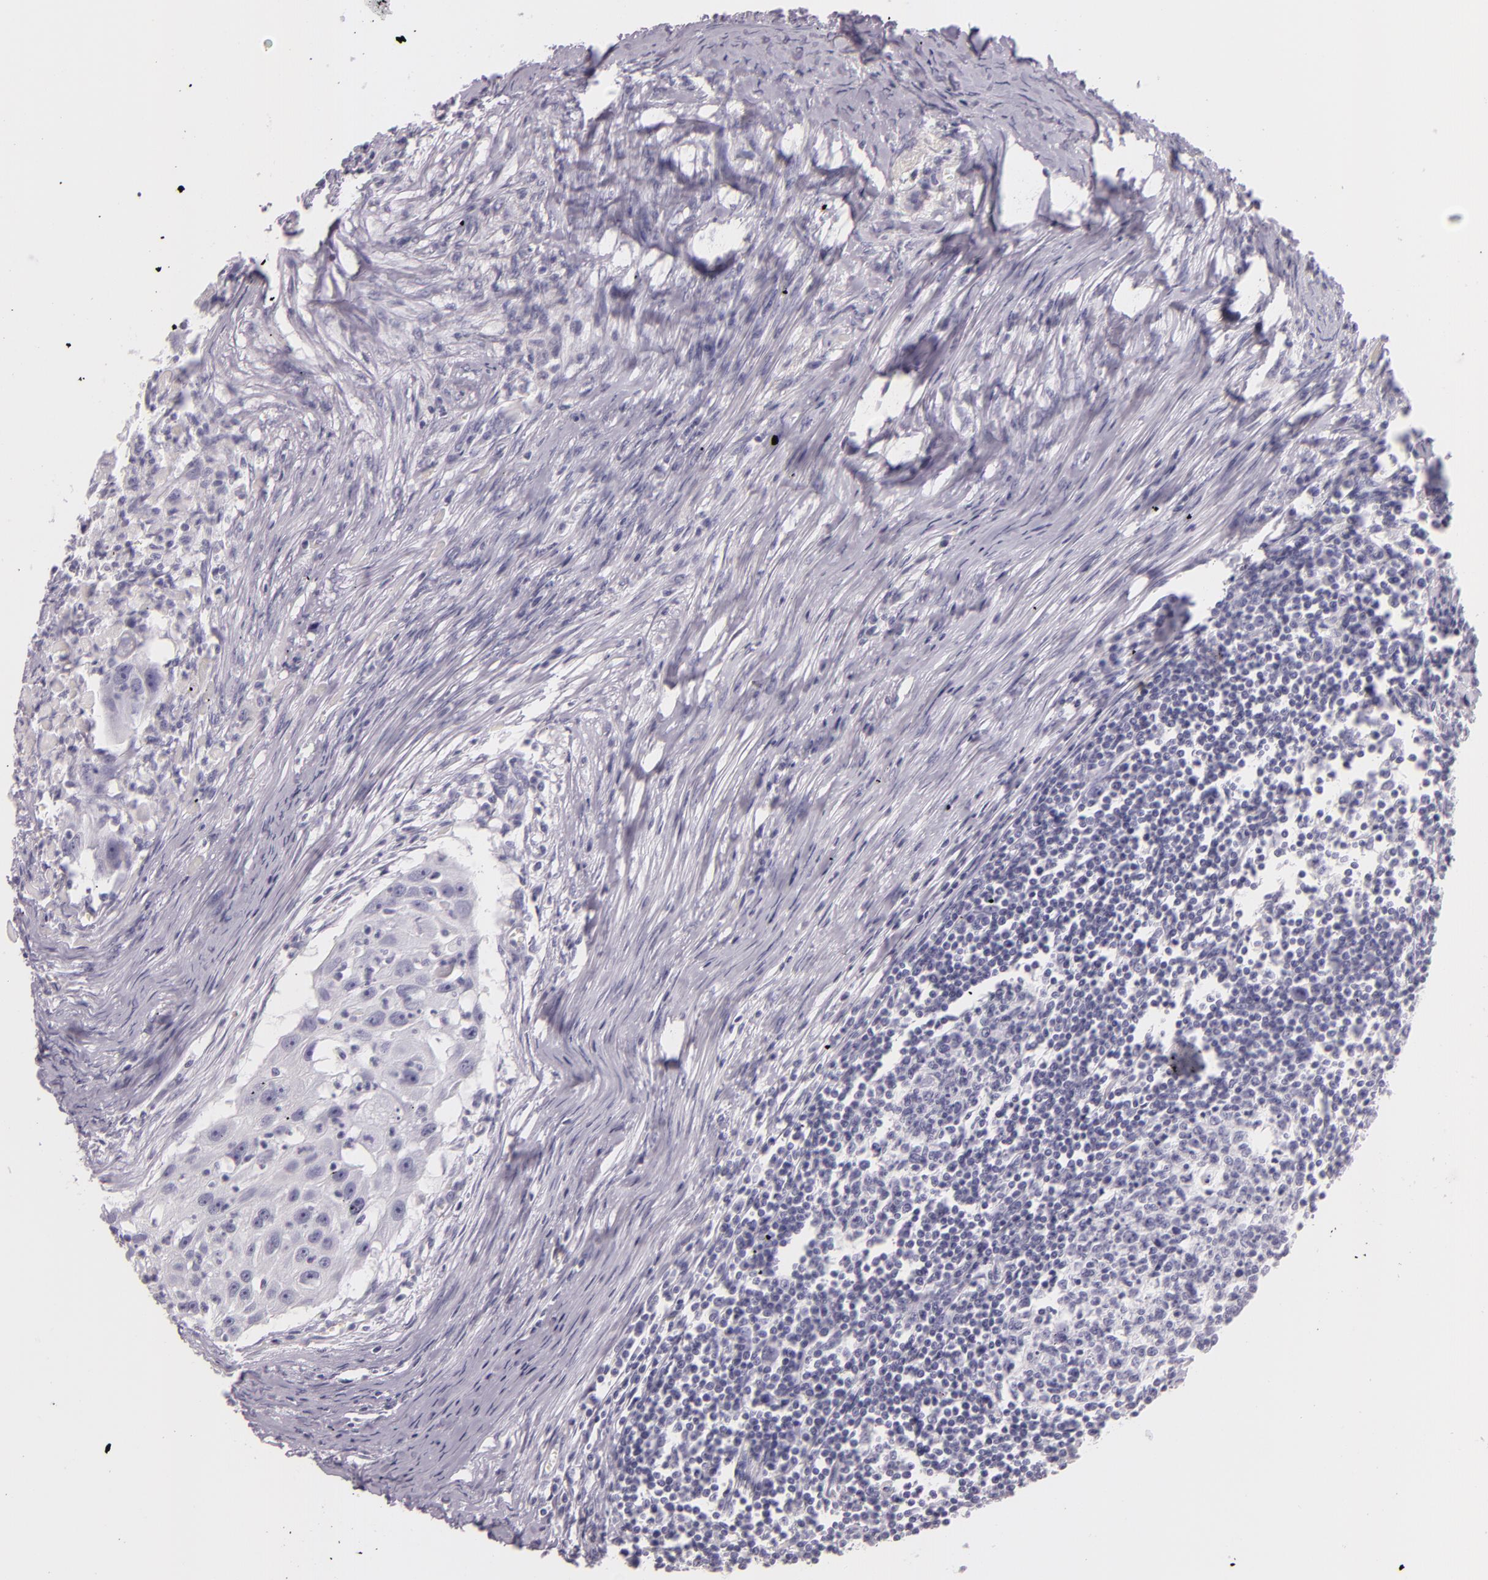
{"staining": {"intensity": "negative", "quantity": "none", "location": "none"}, "tissue": "head and neck cancer", "cell_type": "Tumor cells", "image_type": "cancer", "snomed": [{"axis": "morphology", "description": "Squamous cell carcinoma, NOS"}, {"axis": "topography", "description": "Head-Neck"}], "caption": "A photomicrograph of human head and neck cancer is negative for staining in tumor cells.", "gene": "DLG4", "patient": {"sex": "male", "age": 64}}